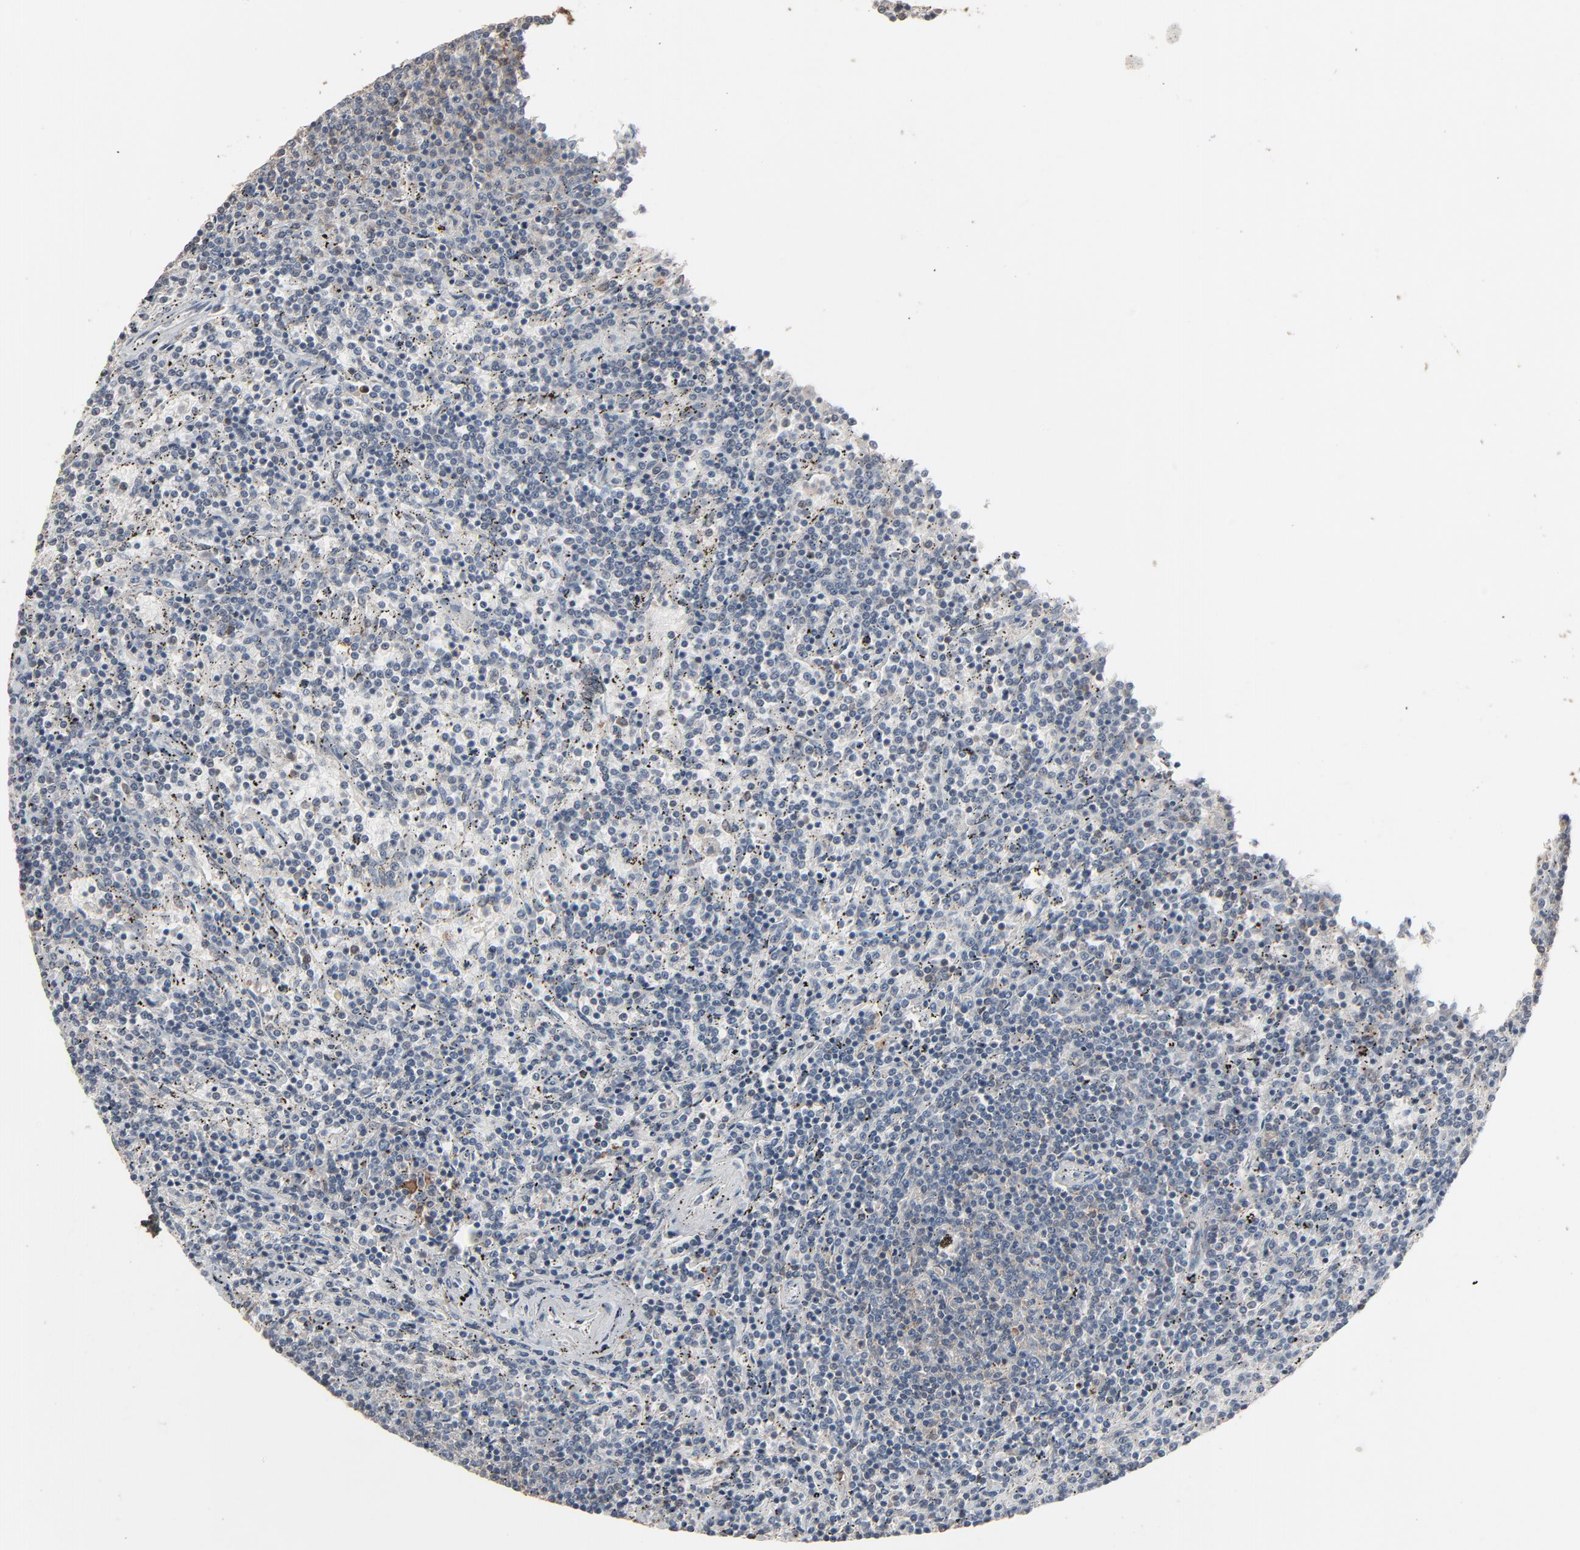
{"staining": {"intensity": "negative", "quantity": "none", "location": "none"}, "tissue": "lymphoma", "cell_type": "Tumor cells", "image_type": "cancer", "snomed": [{"axis": "morphology", "description": "Malignant lymphoma, non-Hodgkin's type, Low grade"}, {"axis": "topography", "description": "Spleen"}], "caption": "DAB immunohistochemical staining of human lymphoma reveals no significant expression in tumor cells. (Brightfield microscopy of DAB IHC at high magnification).", "gene": "DOCK8", "patient": {"sex": "female", "age": 50}}